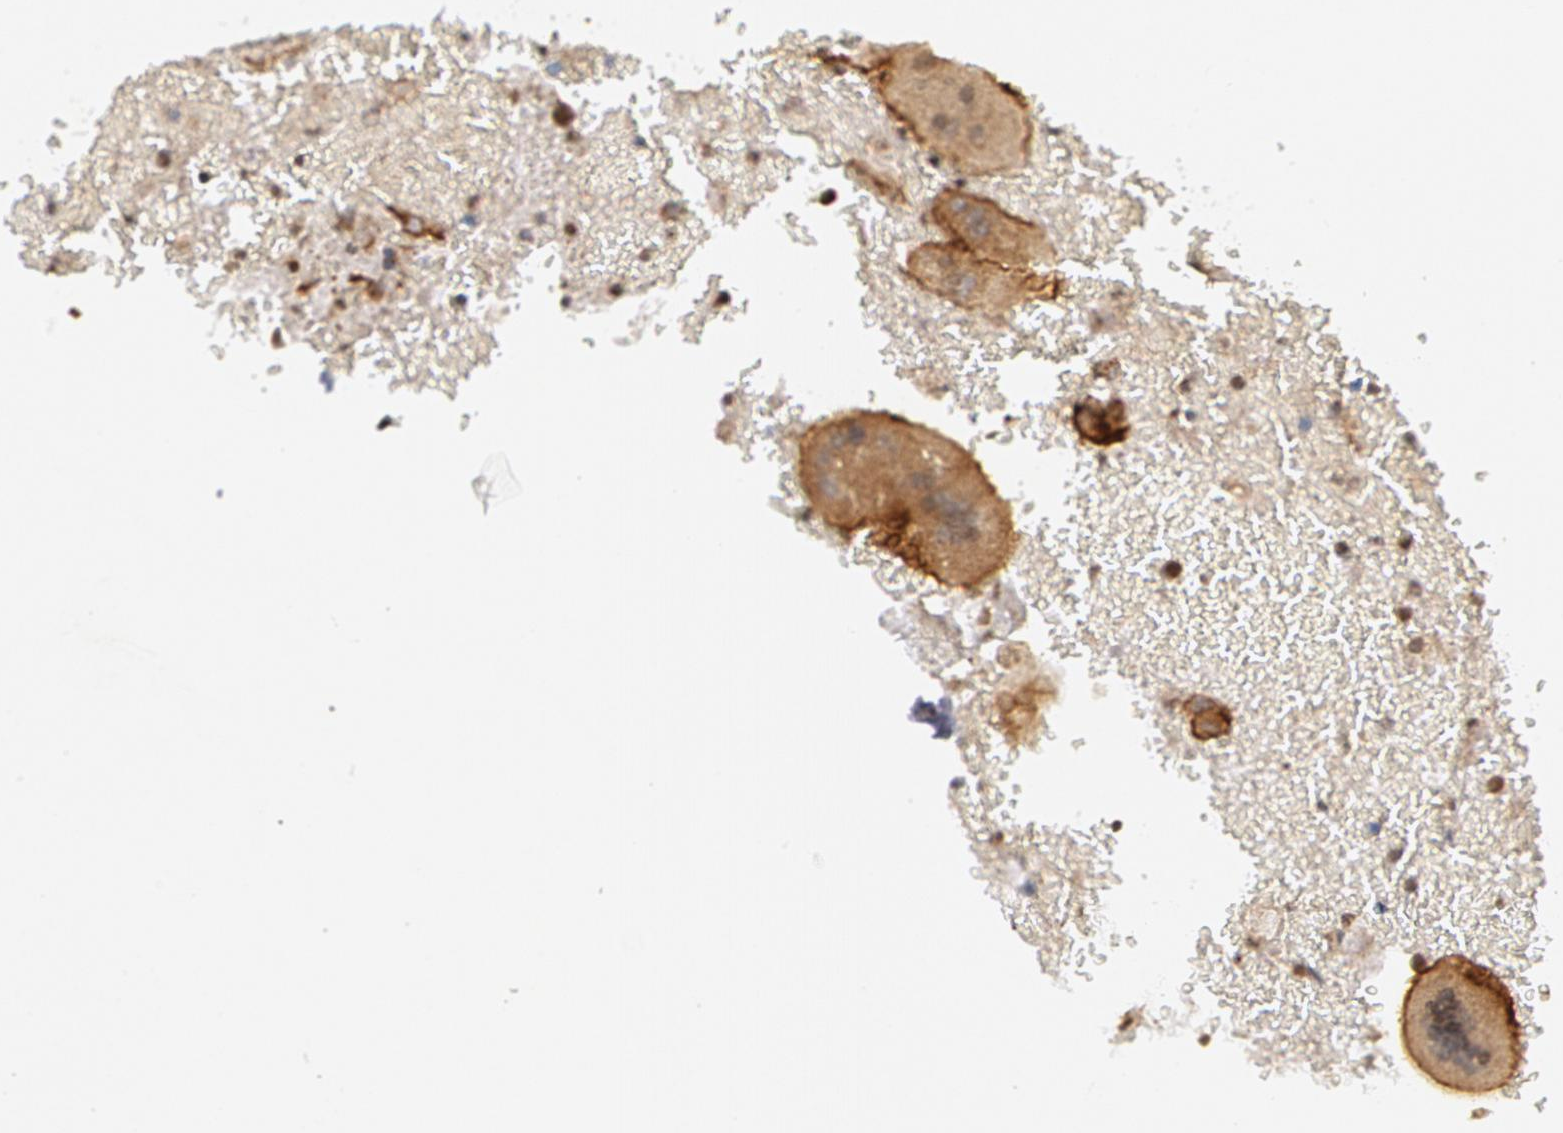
{"staining": {"intensity": "moderate", "quantity": ">75%", "location": "cytoplasmic/membranous"}, "tissue": "placenta", "cell_type": "Decidual cells", "image_type": "normal", "snomed": [{"axis": "morphology", "description": "Normal tissue, NOS"}, {"axis": "topography", "description": "Placenta"}], "caption": "Moderate cytoplasmic/membranous protein expression is present in approximately >75% of decidual cells in placenta. (Brightfield microscopy of DAB IHC at high magnification).", "gene": "ERBB2", "patient": {"sex": "female", "age": 35}}